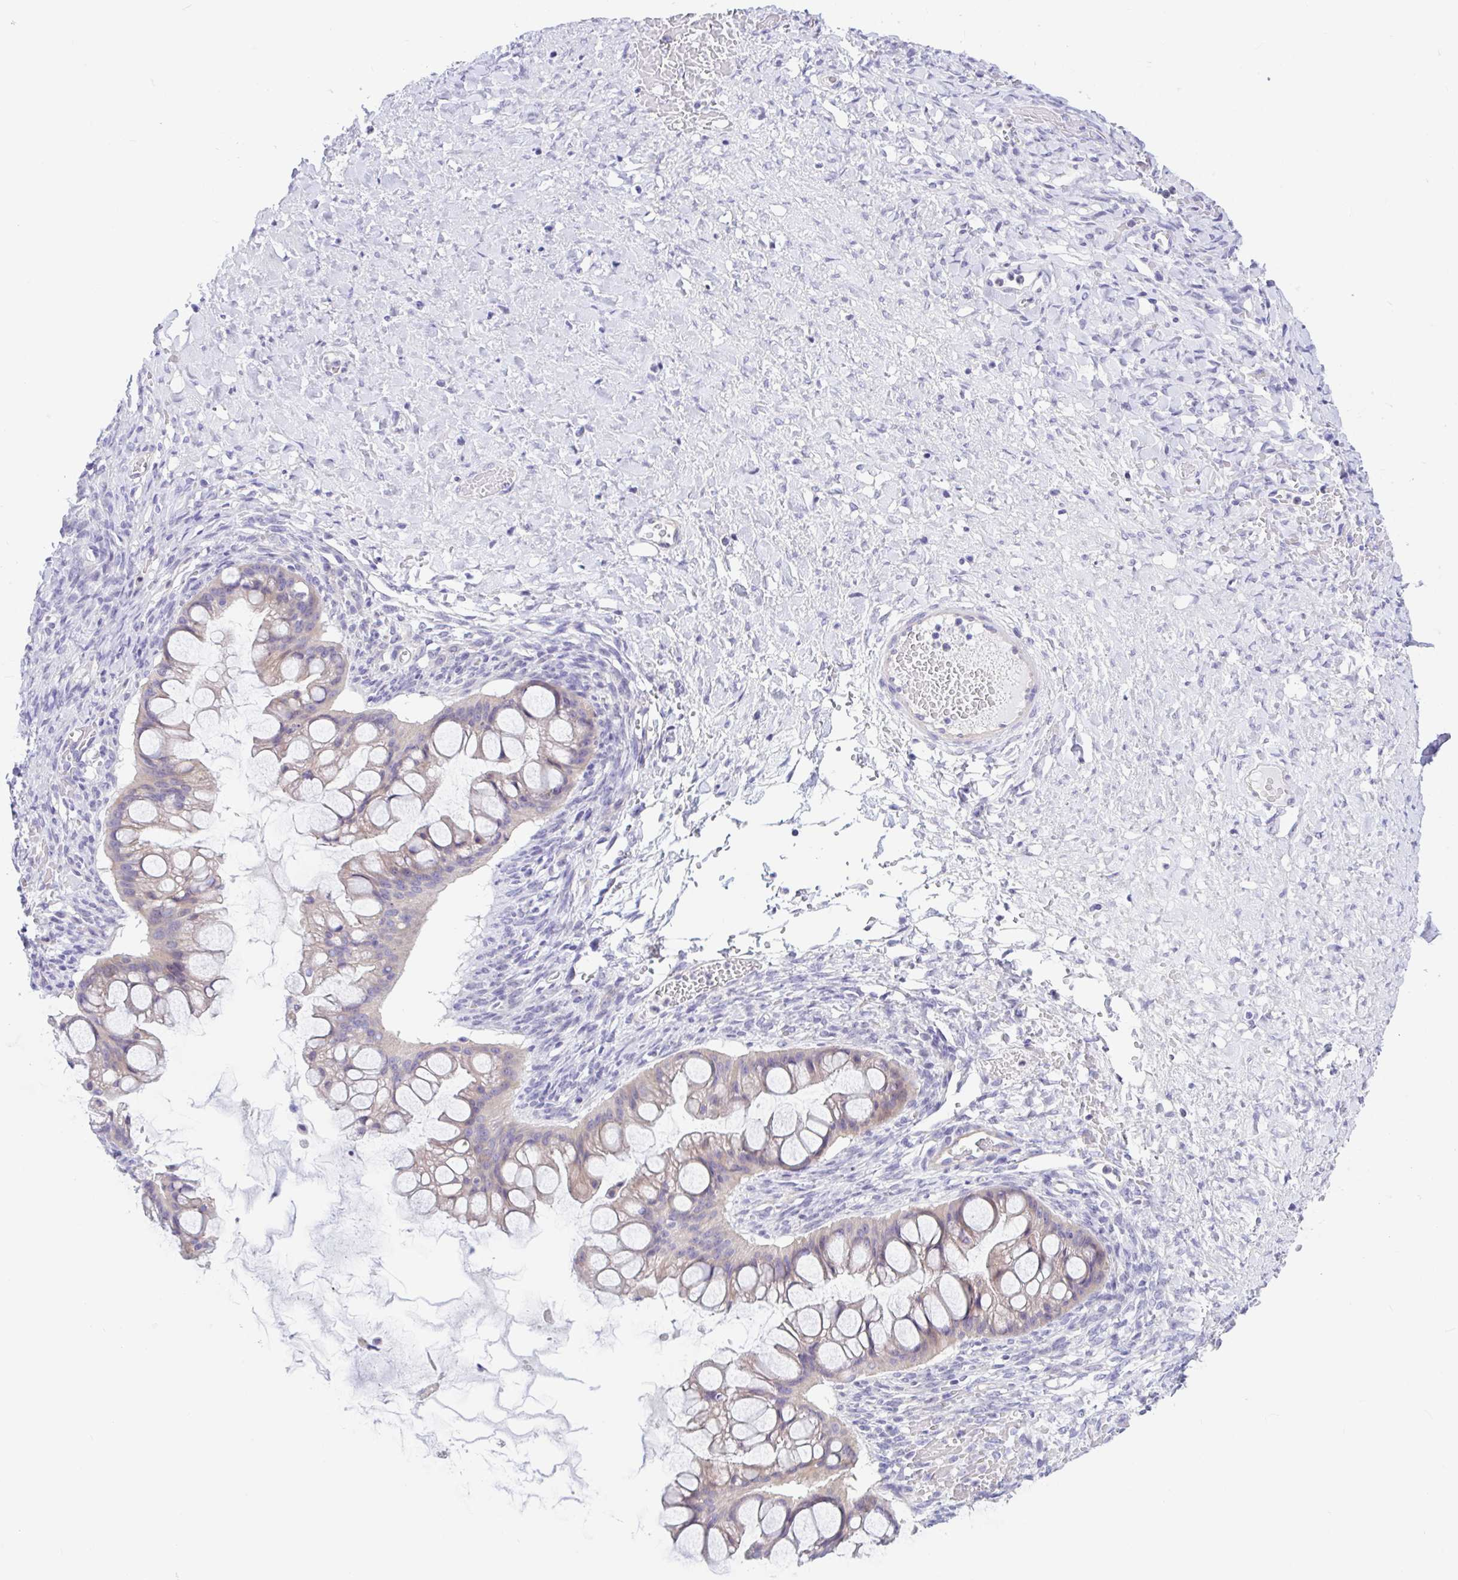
{"staining": {"intensity": "weak", "quantity": "25%-75%", "location": "cytoplasmic/membranous"}, "tissue": "ovarian cancer", "cell_type": "Tumor cells", "image_type": "cancer", "snomed": [{"axis": "morphology", "description": "Cystadenocarcinoma, mucinous, NOS"}, {"axis": "topography", "description": "Ovary"}], "caption": "Weak cytoplasmic/membranous protein staining is seen in approximately 25%-75% of tumor cells in ovarian cancer (mucinous cystadenocarcinoma). (Brightfield microscopy of DAB IHC at high magnification).", "gene": "OR6N2", "patient": {"sex": "female", "age": 73}}